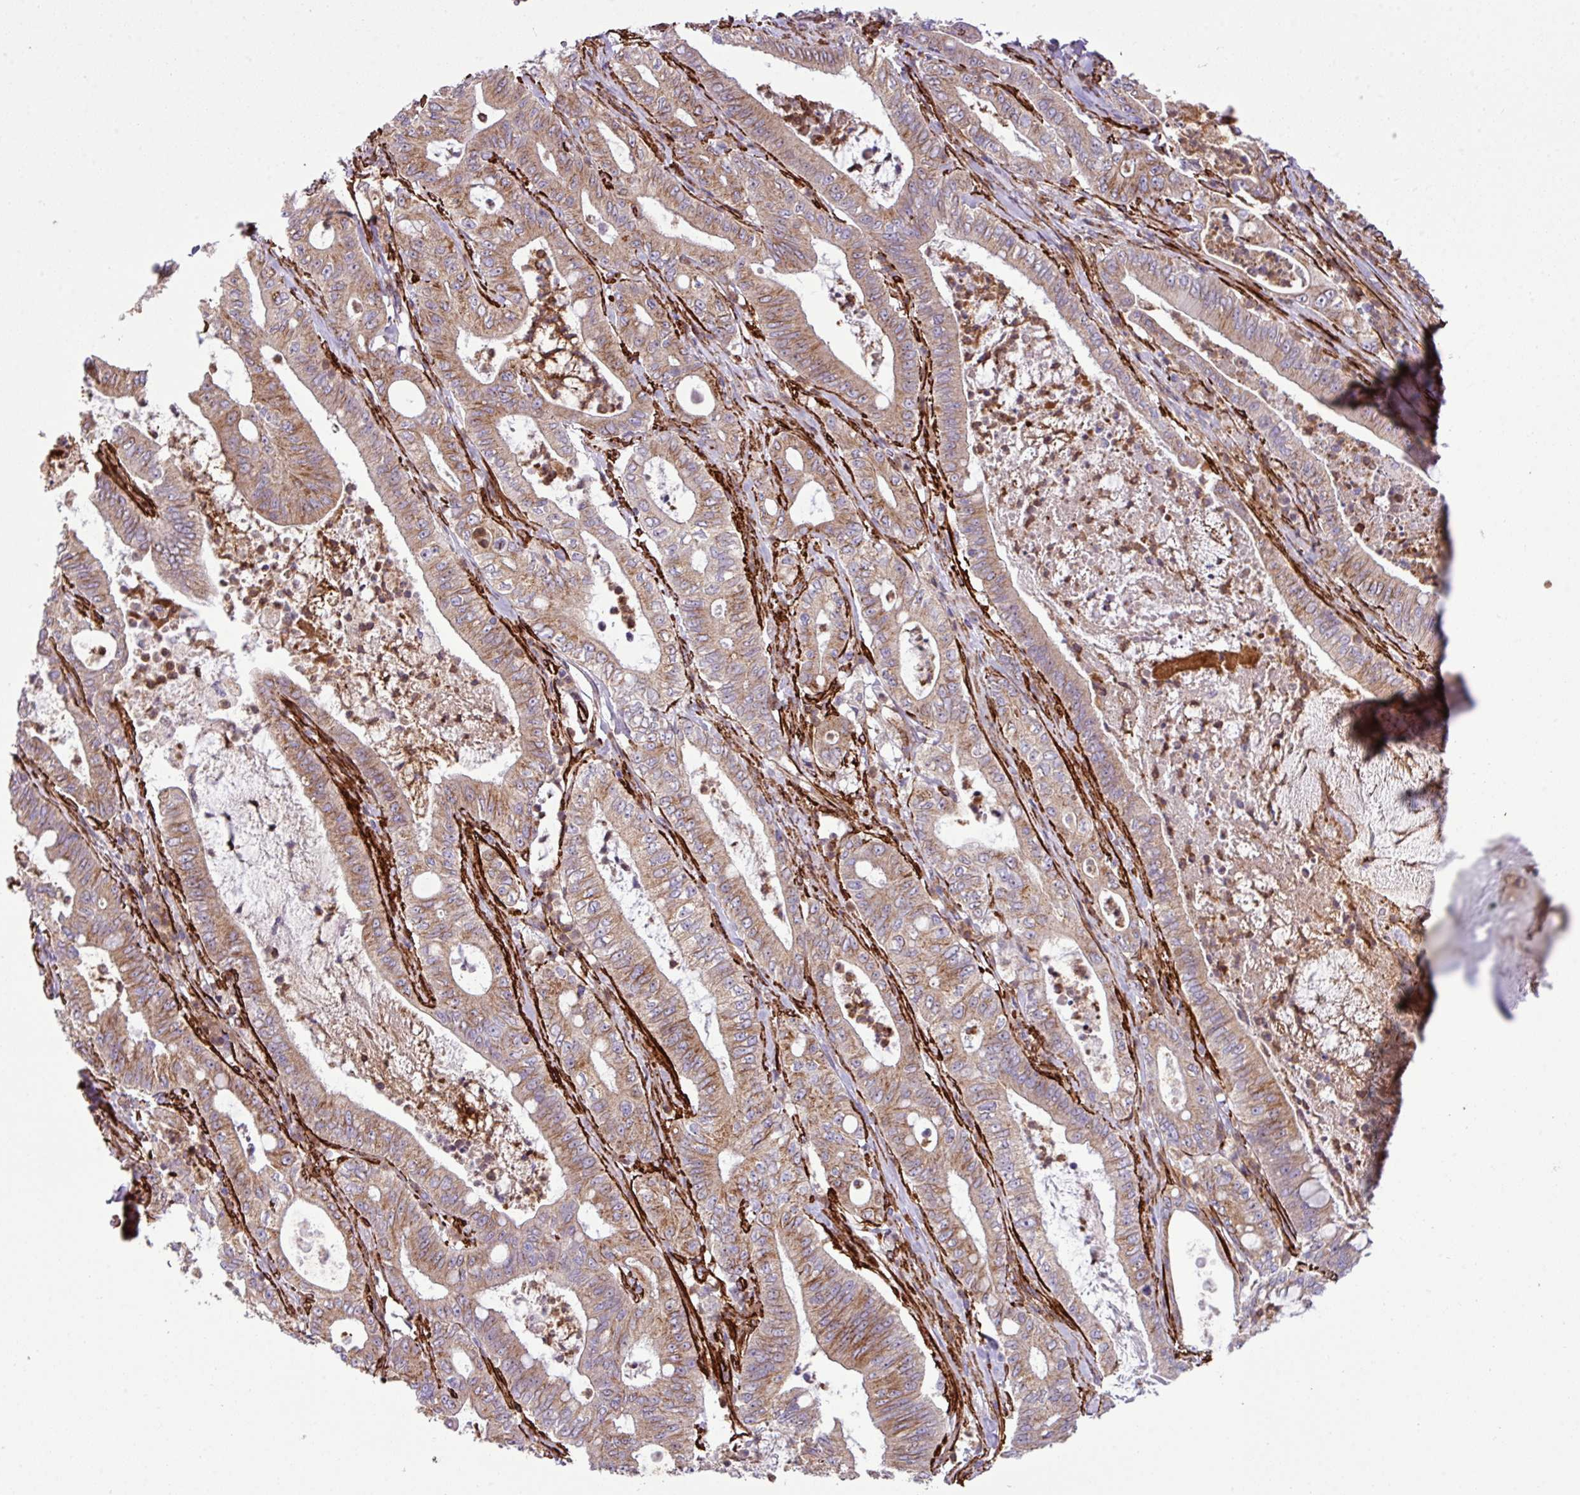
{"staining": {"intensity": "moderate", "quantity": ">75%", "location": "cytoplasmic/membranous"}, "tissue": "pancreatic cancer", "cell_type": "Tumor cells", "image_type": "cancer", "snomed": [{"axis": "morphology", "description": "Adenocarcinoma, NOS"}, {"axis": "topography", "description": "Pancreas"}], "caption": "The image displays immunohistochemical staining of adenocarcinoma (pancreatic). There is moderate cytoplasmic/membranous positivity is present in approximately >75% of tumor cells.", "gene": "FAM47E", "patient": {"sex": "male", "age": 71}}